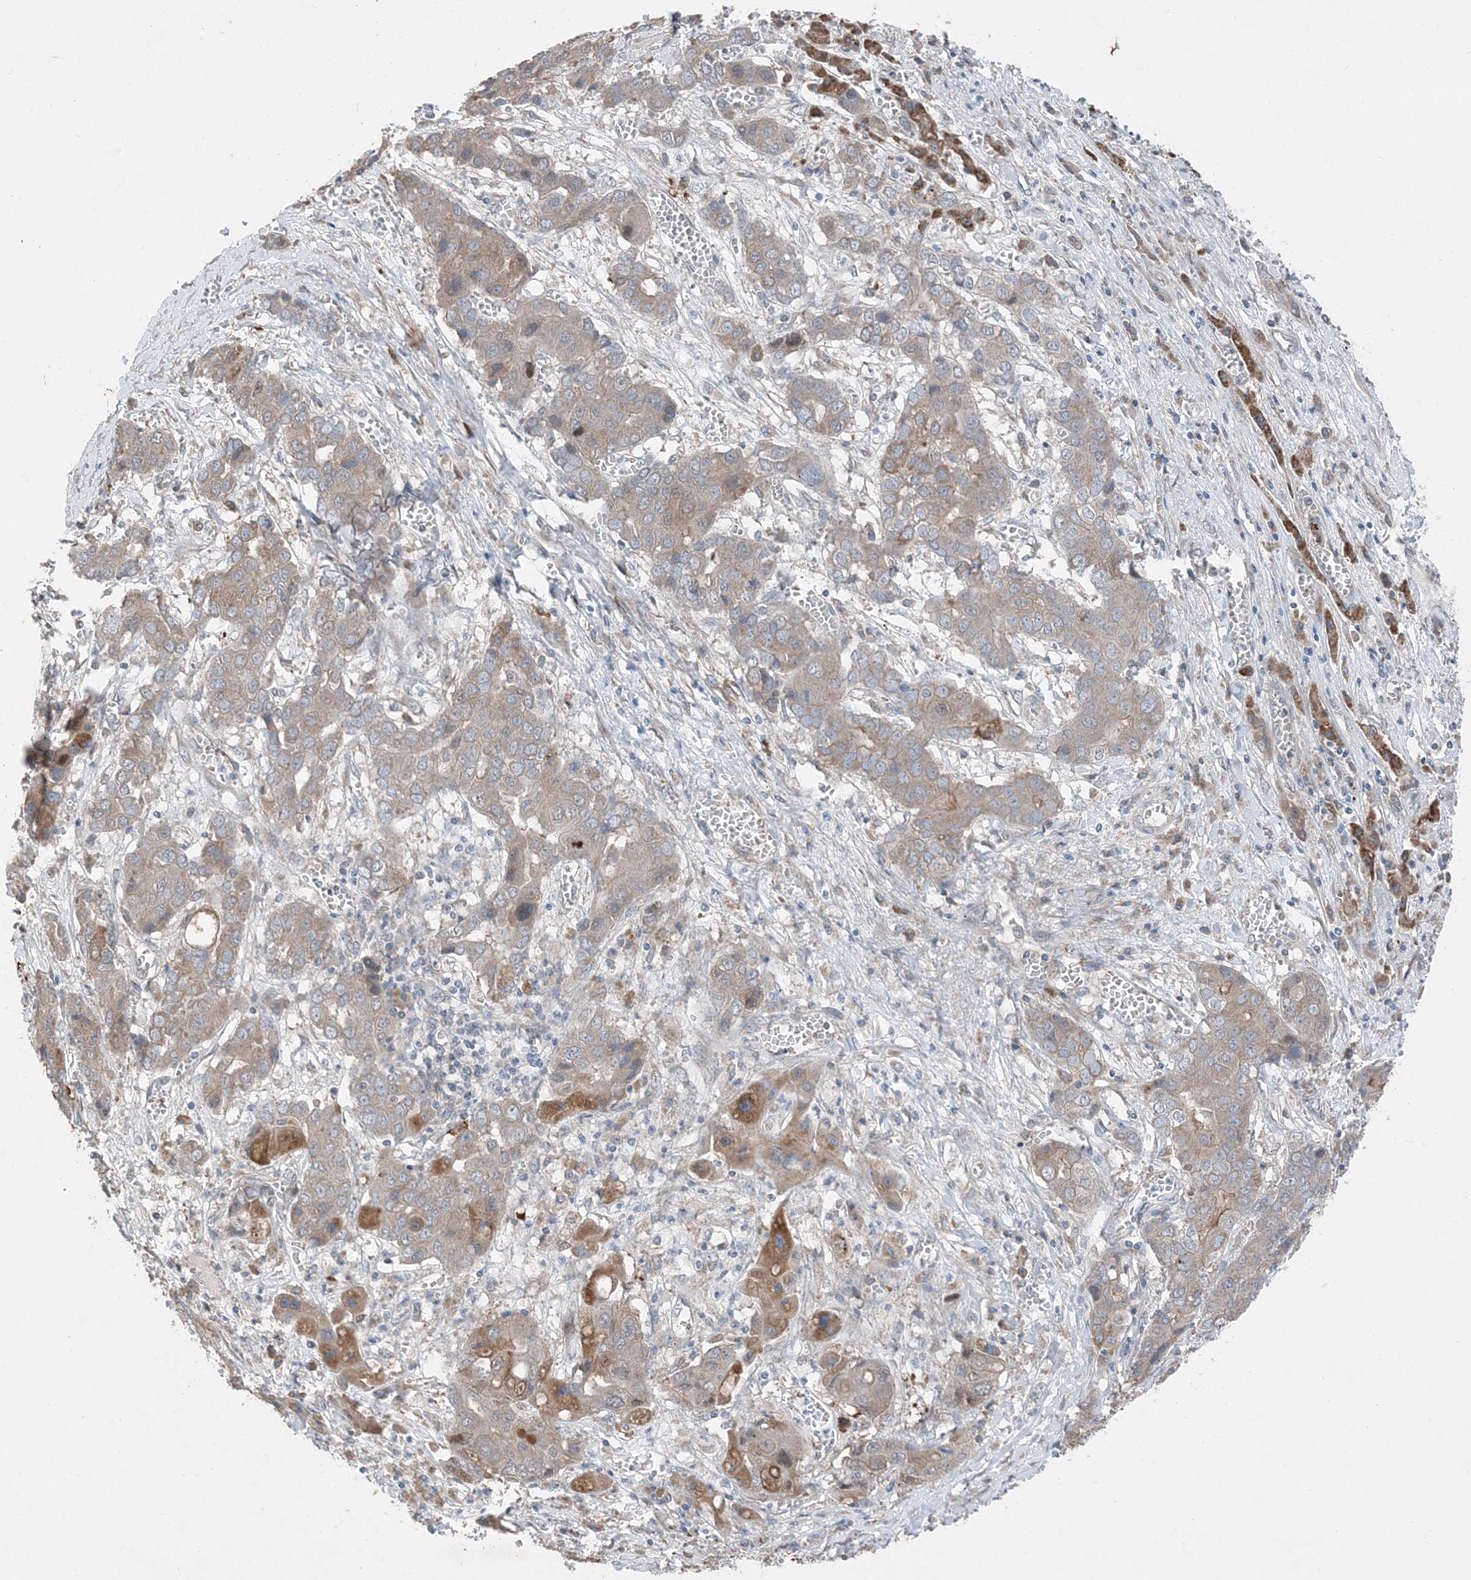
{"staining": {"intensity": "moderate", "quantity": "<25%", "location": "cytoplasmic/membranous"}, "tissue": "liver cancer", "cell_type": "Tumor cells", "image_type": "cancer", "snomed": [{"axis": "morphology", "description": "Cholangiocarcinoma"}, {"axis": "topography", "description": "Liver"}], "caption": "Tumor cells reveal moderate cytoplasmic/membranous expression in approximately <25% of cells in cholangiocarcinoma (liver). (DAB (3,3'-diaminobenzidine) = brown stain, brightfield microscopy at high magnification).", "gene": "DHX30", "patient": {"sex": "male", "age": 67}}